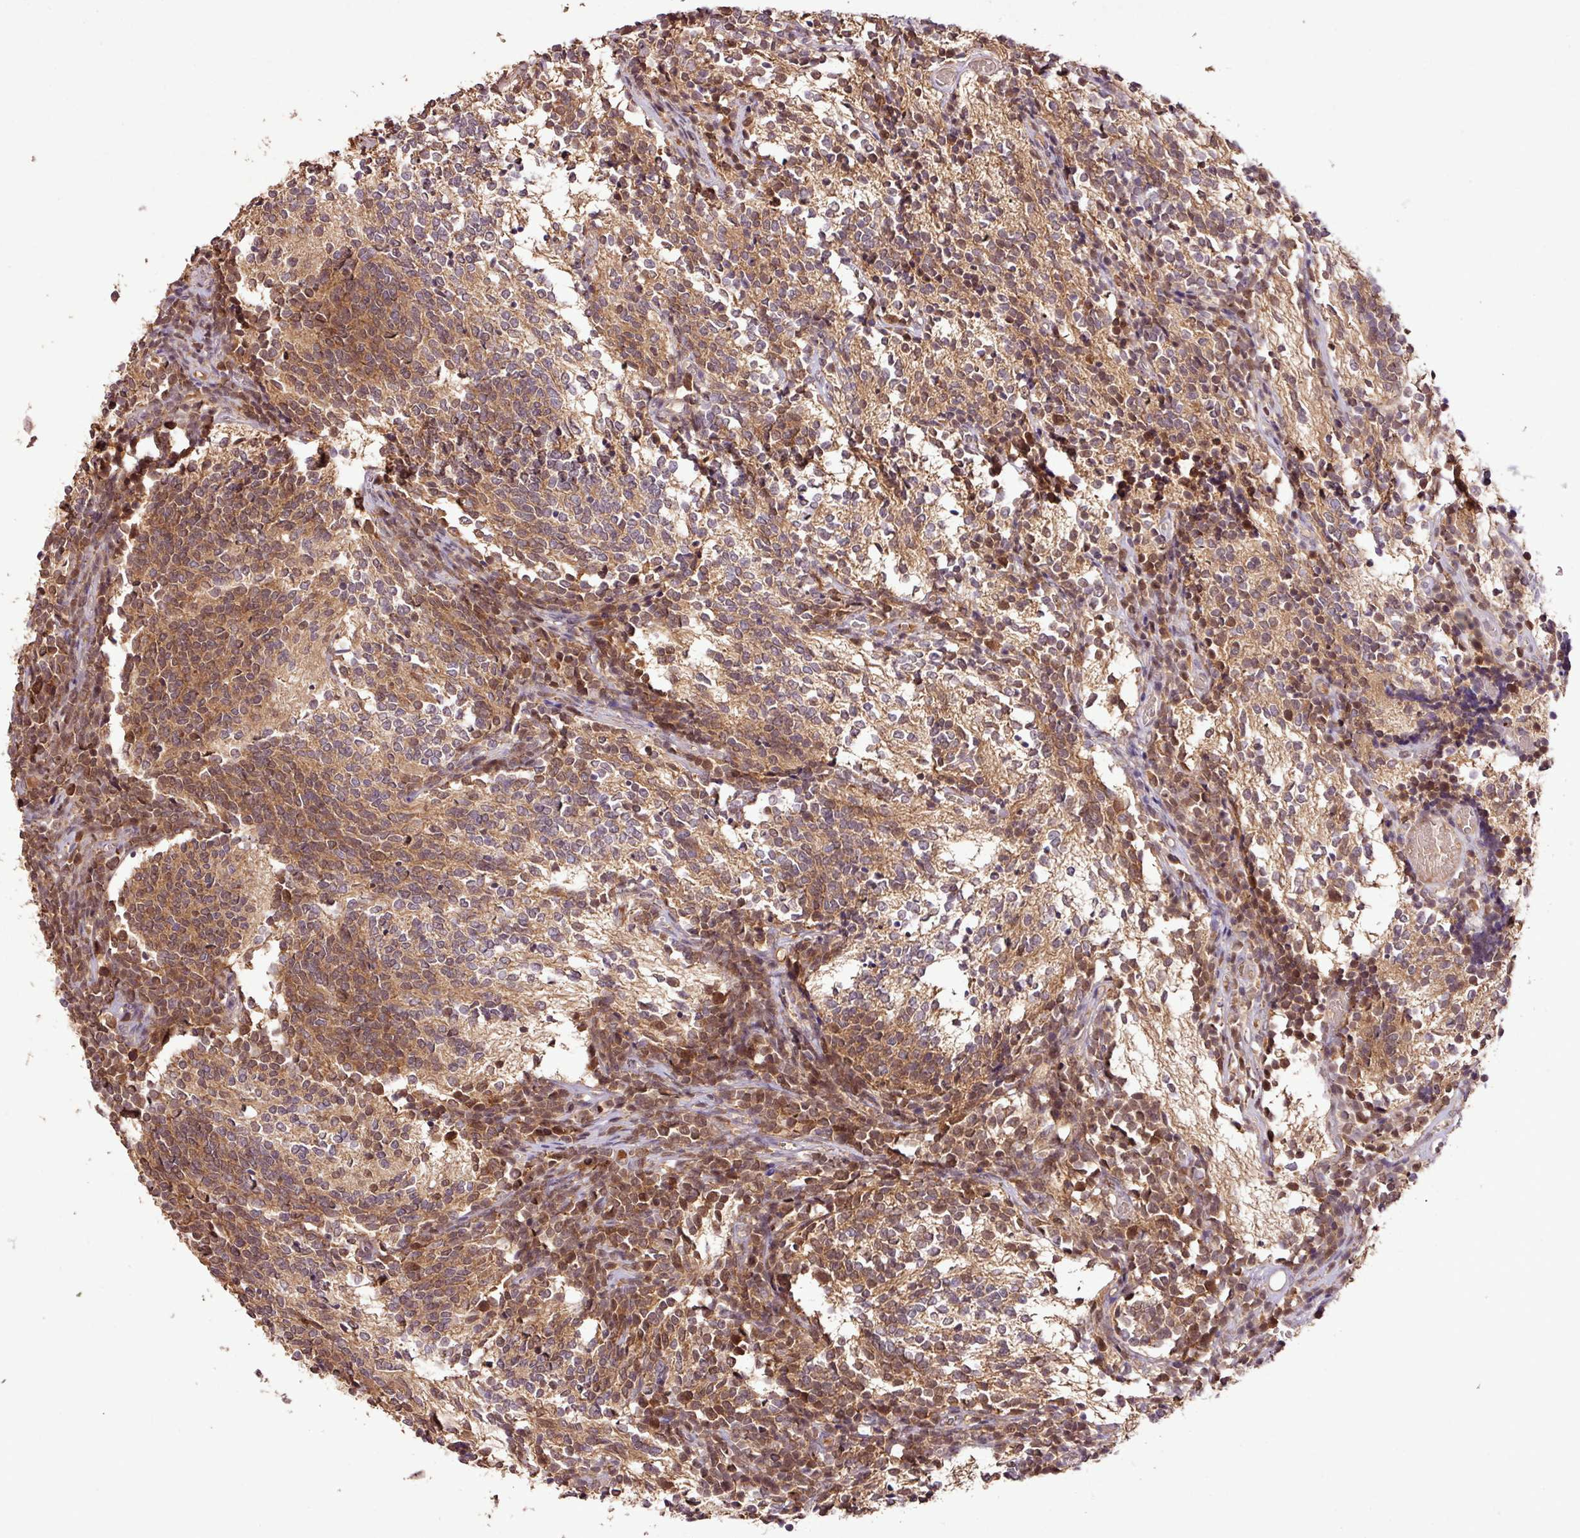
{"staining": {"intensity": "moderate", "quantity": ">75%", "location": "cytoplasmic/membranous,nuclear"}, "tissue": "glioma", "cell_type": "Tumor cells", "image_type": "cancer", "snomed": [{"axis": "morphology", "description": "Glioma, malignant, Low grade"}, {"axis": "topography", "description": "Brain"}], "caption": "Malignant low-grade glioma stained with a brown dye reveals moderate cytoplasmic/membranous and nuclear positive positivity in about >75% of tumor cells.", "gene": "FAIM", "patient": {"sex": "female", "age": 1}}